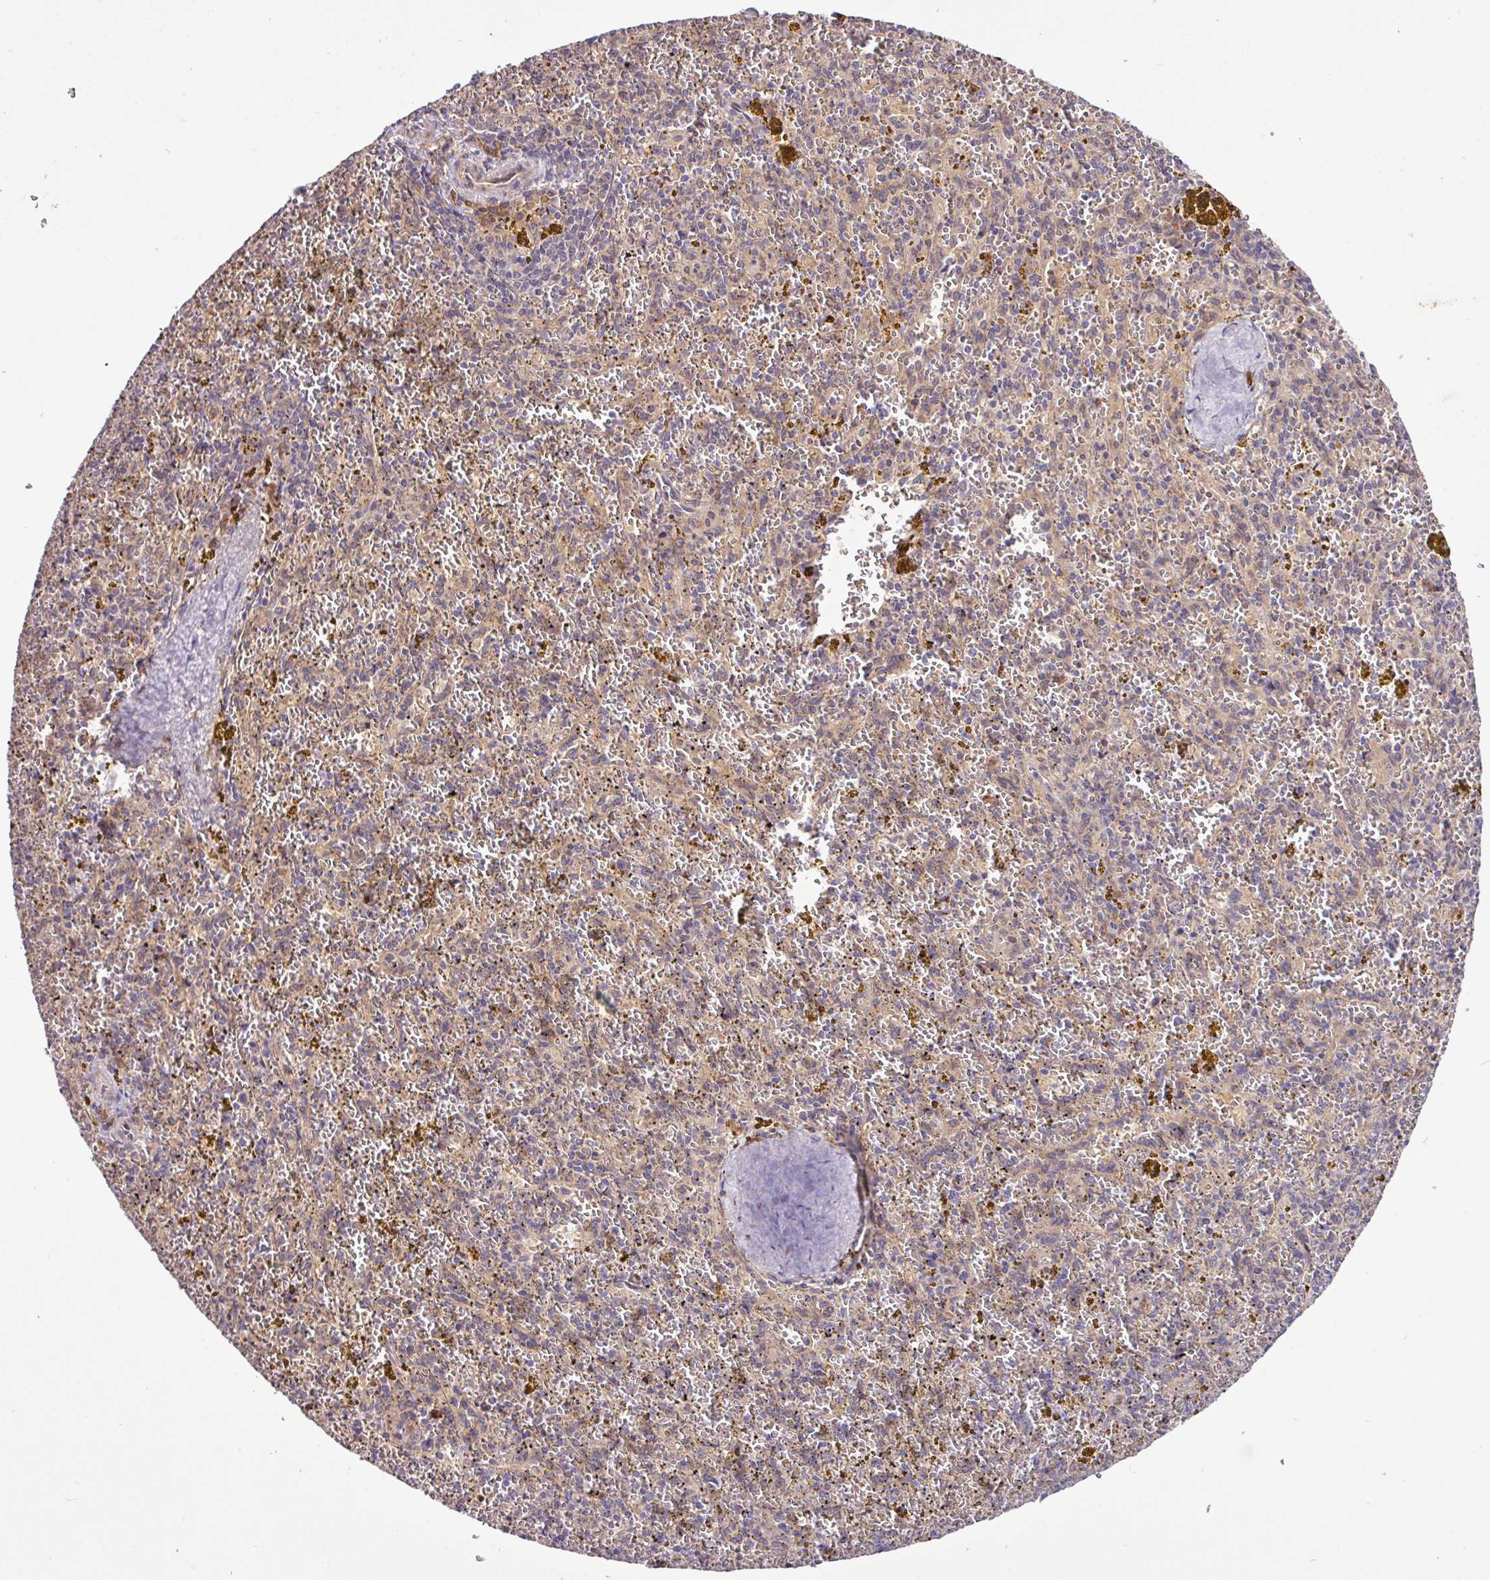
{"staining": {"intensity": "weak", "quantity": "<25%", "location": "cytoplasmic/membranous"}, "tissue": "spleen", "cell_type": "Cells in red pulp", "image_type": "normal", "snomed": [{"axis": "morphology", "description": "Normal tissue, NOS"}, {"axis": "topography", "description": "Spleen"}], "caption": "Cells in red pulp are negative for protein expression in benign human spleen. (Immunohistochemistry (ihc), brightfield microscopy, high magnification).", "gene": "TM2D2", "patient": {"sex": "male", "age": 57}}